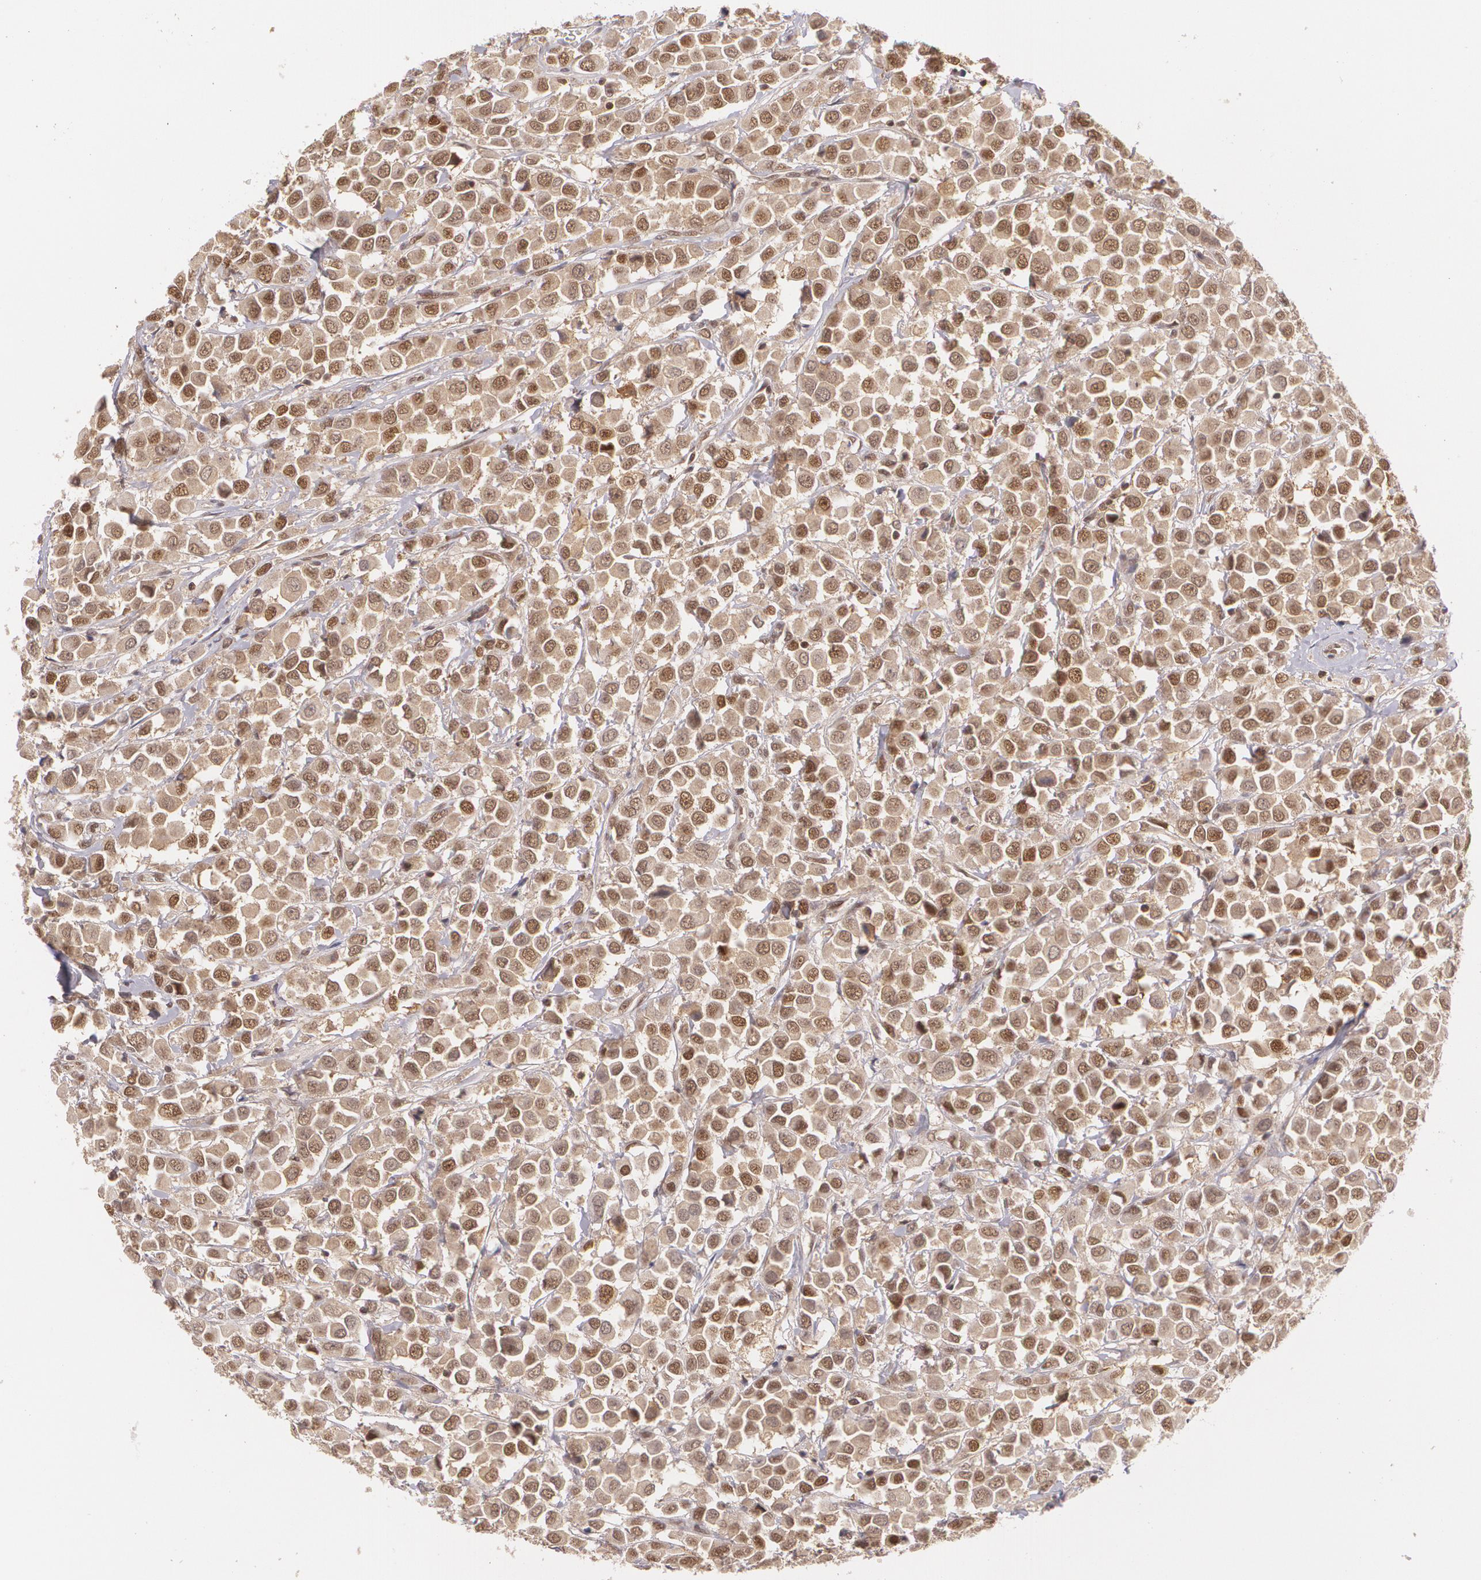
{"staining": {"intensity": "moderate", "quantity": ">75%", "location": "cytoplasmic/membranous,nuclear"}, "tissue": "breast cancer", "cell_type": "Tumor cells", "image_type": "cancer", "snomed": [{"axis": "morphology", "description": "Duct carcinoma"}, {"axis": "topography", "description": "Breast"}], "caption": "A high-resolution histopathology image shows IHC staining of breast cancer (intraductal carcinoma), which shows moderate cytoplasmic/membranous and nuclear expression in about >75% of tumor cells. The protein of interest is stained brown, and the nuclei are stained in blue (DAB (3,3'-diaminobenzidine) IHC with brightfield microscopy, high magnification).", "gene": "CUL2", "patient": {"sex": "female", "age": 61}}